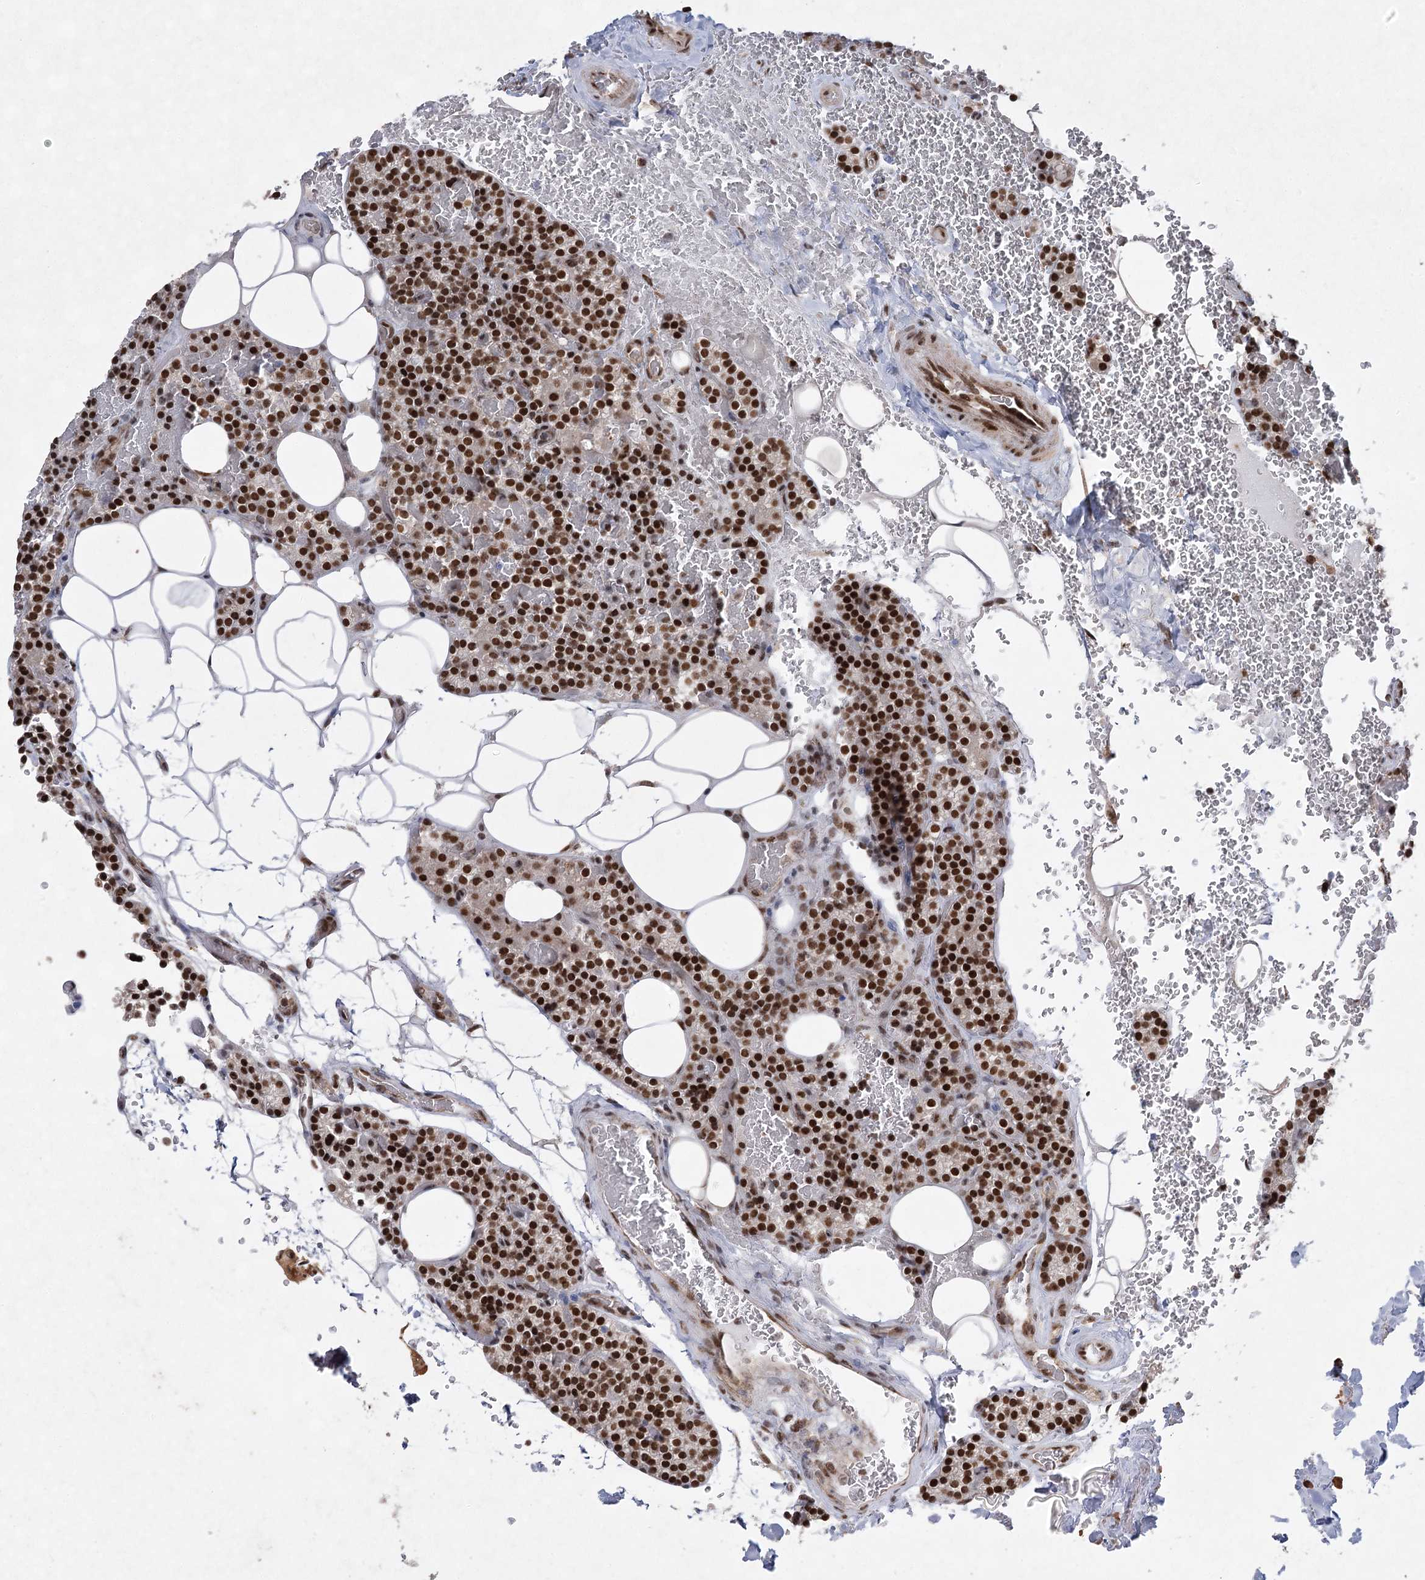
{"staining": {"intensity": "strong", "quantity": ">75%", "location": "nuclear"}, "tissue": "parathyroid gland", "cell_type": "Glandular cells", "image_type": "normal", "snomed": [{"axis": "morphology", "description": "Normal tissue, NOS"}, {"axis": "topography", "description": "Parathyroid gland"}], "caption": "Protein analysis of normal parathyroid gland exhibits strong nuclear staining in about >75% of glandular cells. The protein is stained brown, and the nuclei are stained in blue (DAB IHC with brightfield microscopy, high magnification).", "gene": "ZCCHC8", "patient": {"sex": "male", "age": 50}}